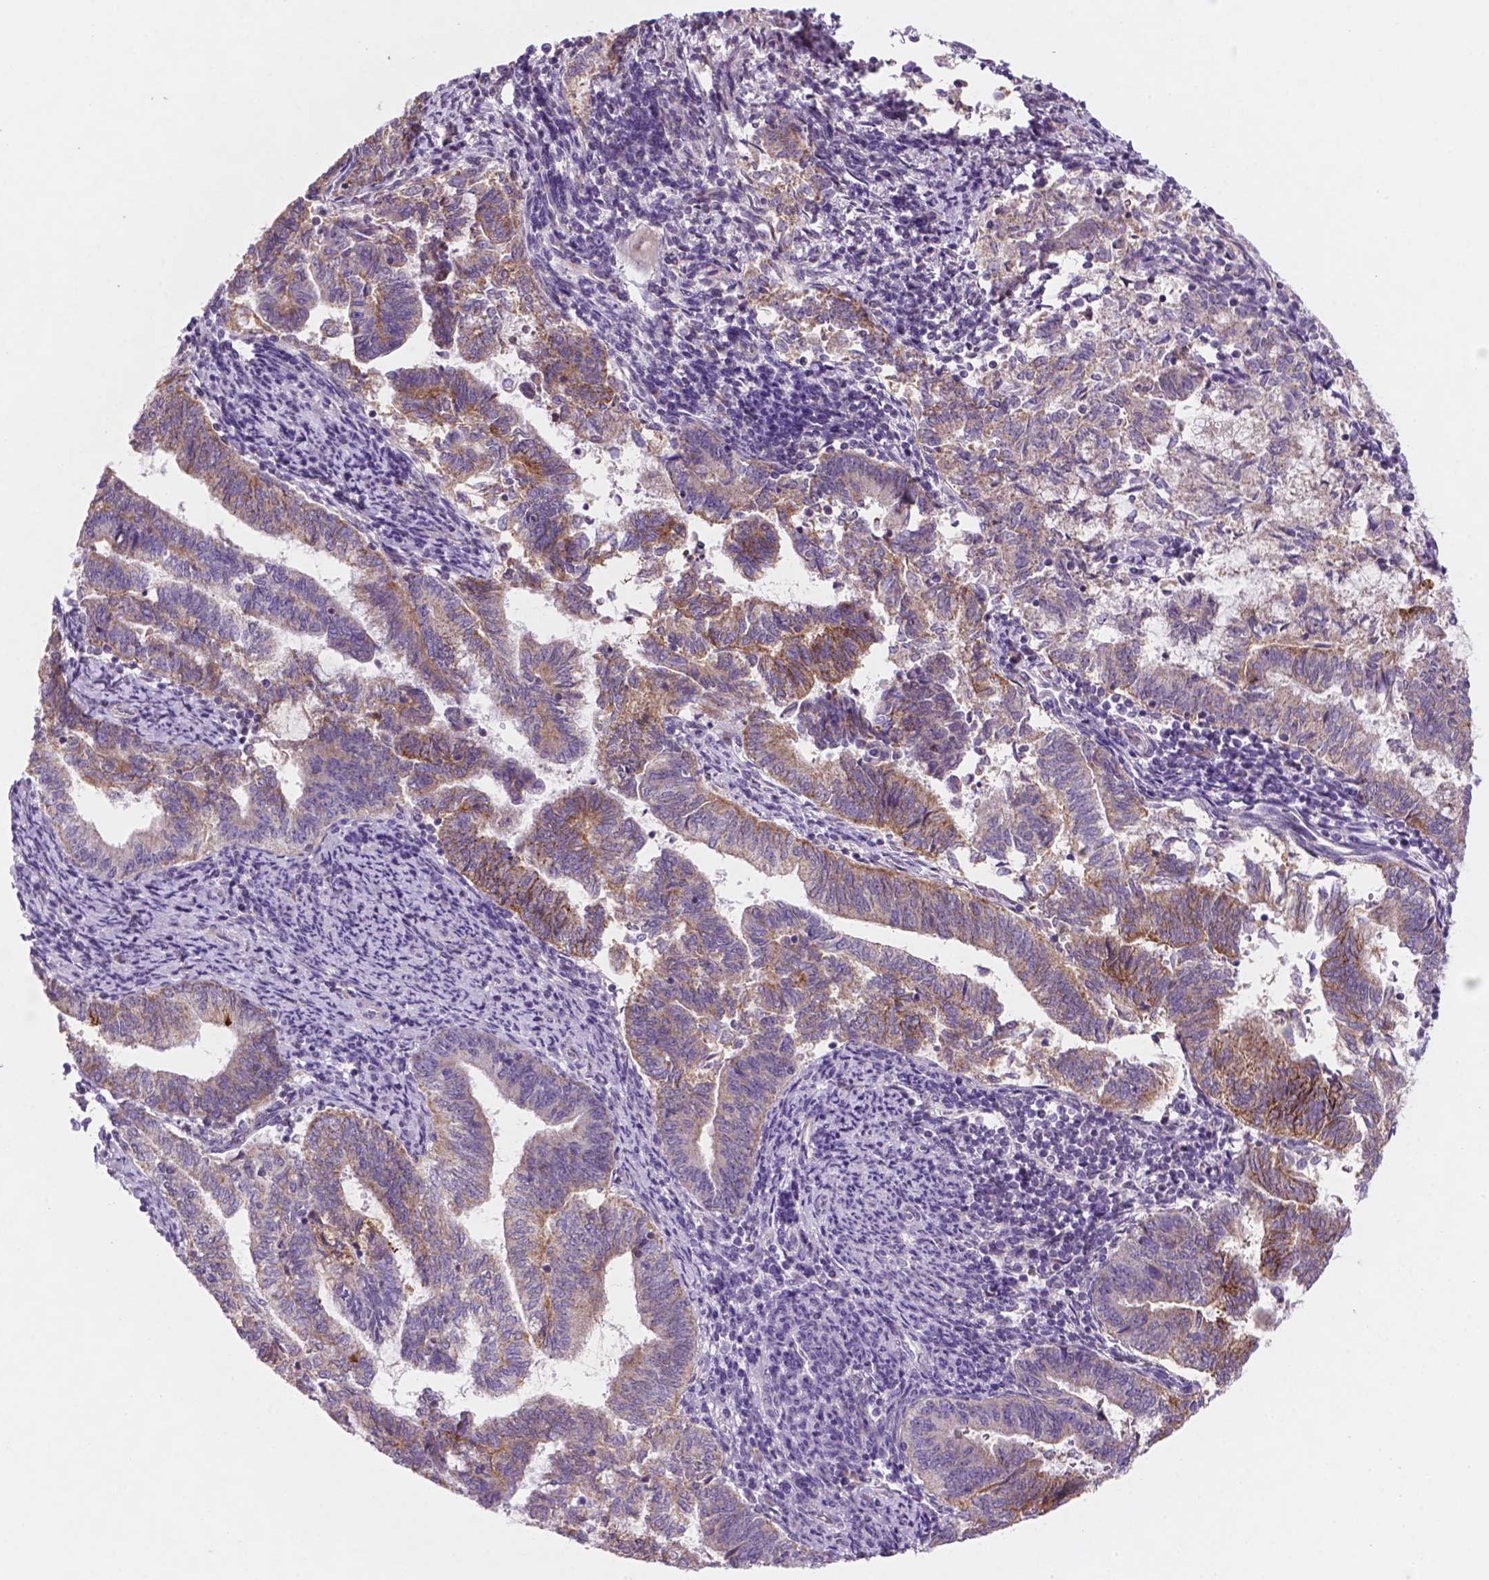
{"staining": {"intensity": "weak", "quantity": "25%-75%", "location": "cytoplasmic/membranous"}, "tissue": "endometrial cancer", "cell_type": "Tumor cells", "image_type": "cancer", "snomed": [{"axis": "morphology", "description": "Adenocarcinoma, NOS"}, {"axis": "topography", "description": "Endometrium"}], "caption": "The histopathology image exhibits staining of endometrial adenocarcinoma, revealing weak cytoplasmic/membranous protein expression (brown color) within tumor cells.", "gene": "C18orf21", "patient": {"sex": "female", "age": 65}}